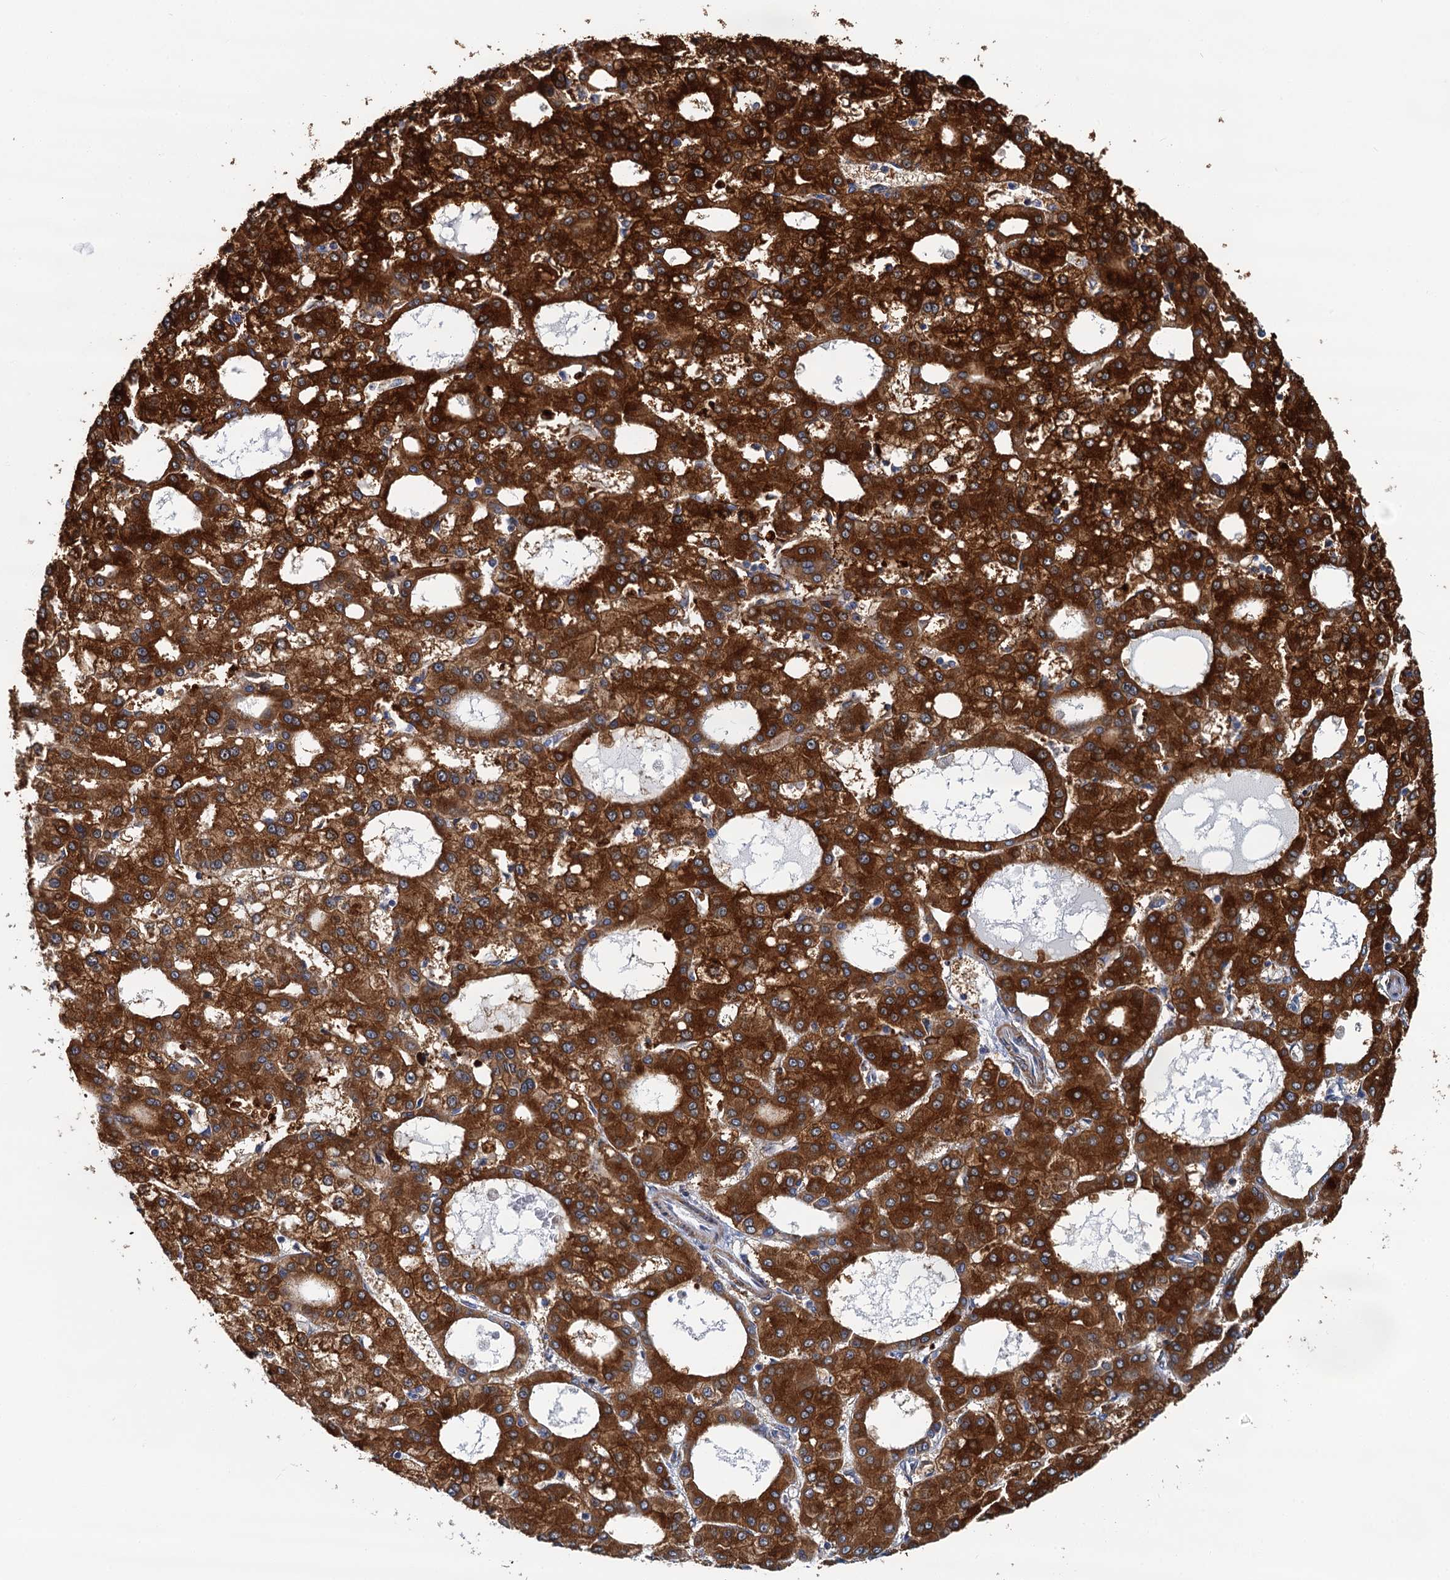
{"staining": {"intensity": "strong", "quantity": ">75%", "location": "cytoplasmic/membranous"}, "tissue": "liver cancer", "cell_type": "Tumor cells", "image_type": "cancer", "snomed": [{"axis": "morphology", "description": "Carcinoma, Hepatocellular, NOS"}, {"axis": "topography", "description": "Liver"}], "caption": "An image of liver cancer stained for a protein demonstrates strong cytoplasmic/membranous brown staining in tumor cells.", "gene": "BET1L", "patient": {"sex": "male", "age": 47}}